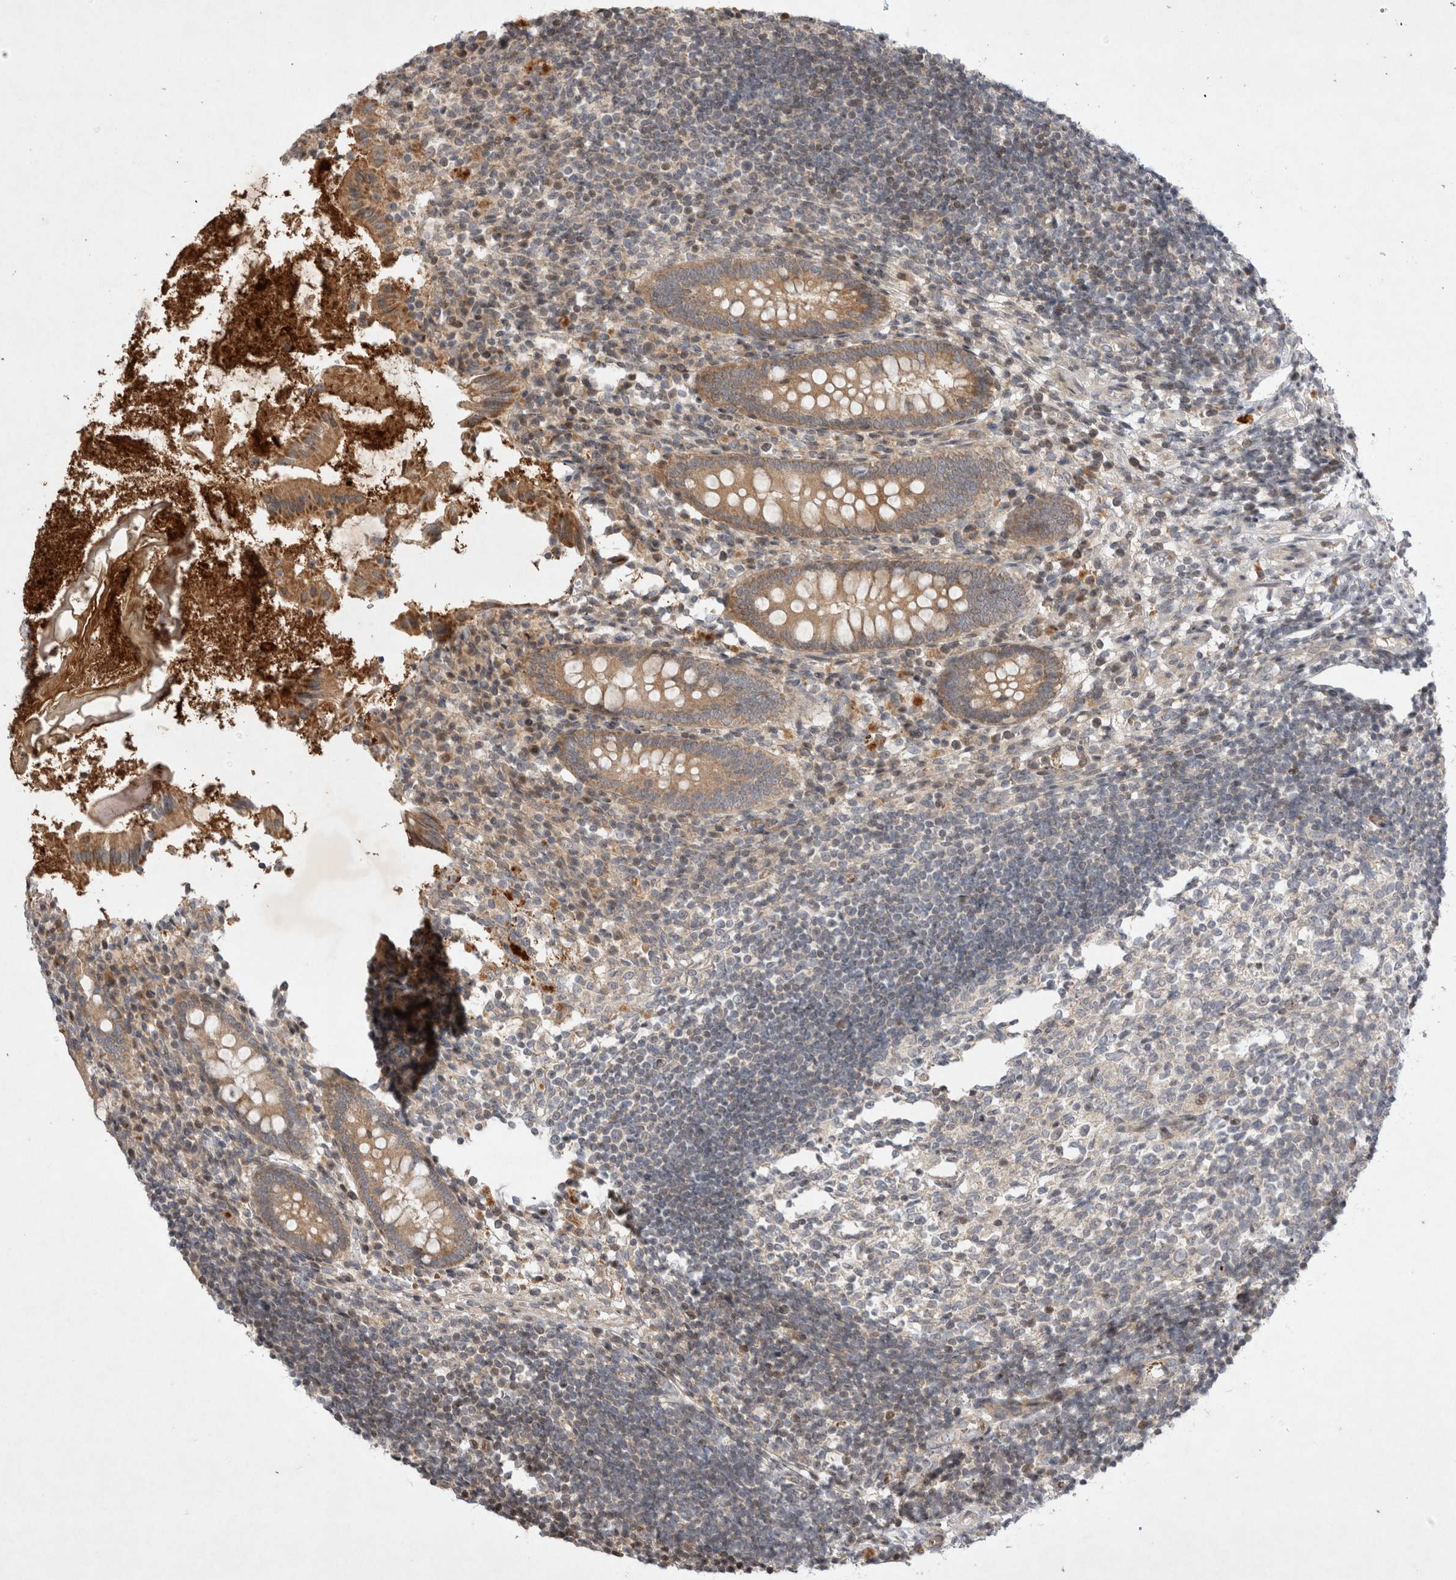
{"staining": {"intensity": "moderate", "quantity": ">75%", "location": "cytoplasmic/membranous"}, "tissue": "appendix", "cell_type": "Glandular cells", "image_type": "normal", "snomed": [{"axis": "morphology", "description": "Normal tissue, NOS"}, {"axis": "topography", "description": "Appendix"}], "caption": "Immunohistochemical staining of unremarkable human appendix displays >75% levels of moderate cytoplasmic/membranous protein positivity in about >75% of glandular cells. (DAB = brown stain, brightfield microscopy at high magnification).", "gene": "EIF2AK1", "patient": {"sex": "female", "age": 17}}